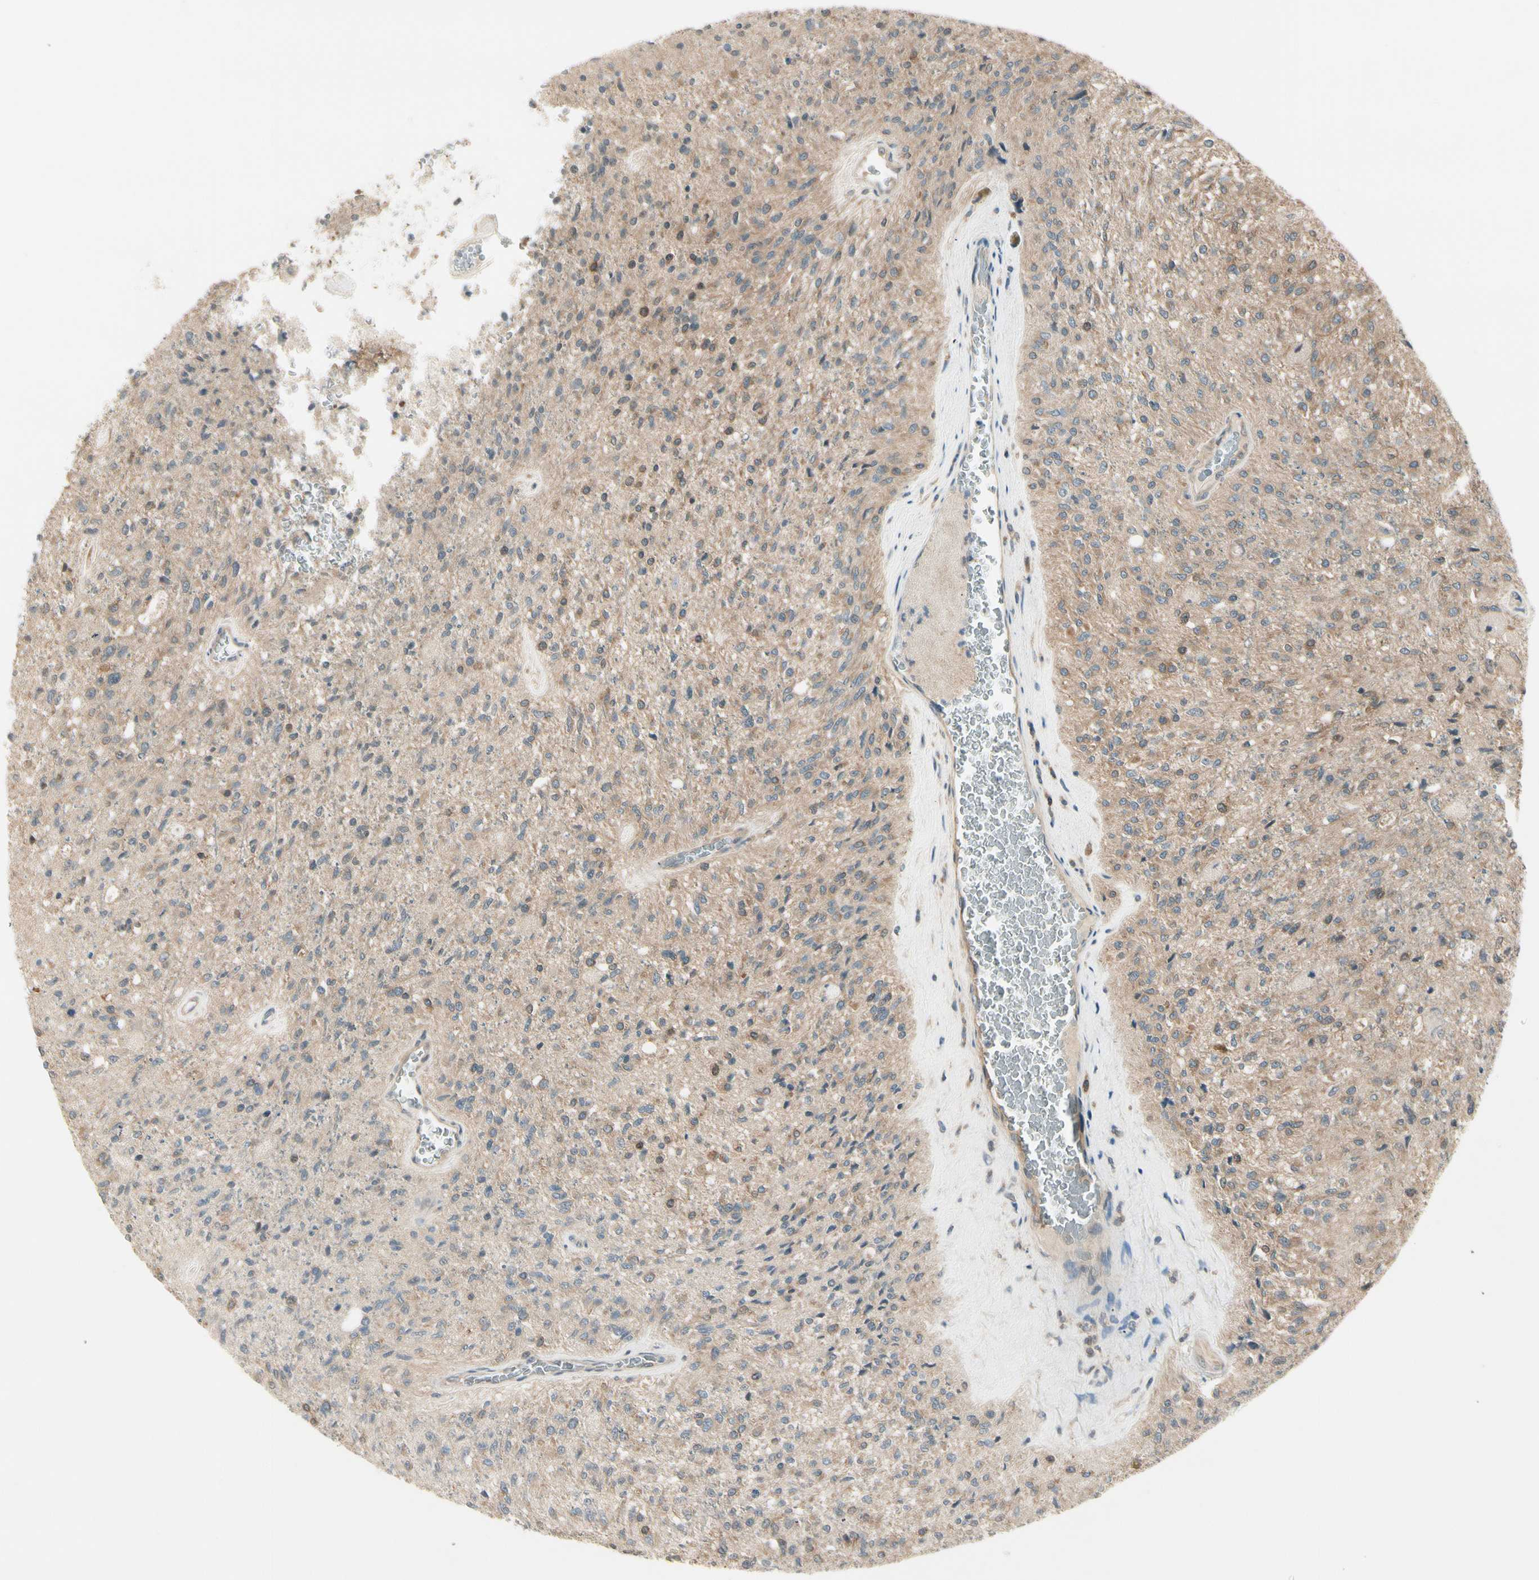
{"staining": {"intensity": "weak", "quantity": "25%-75%", "location": "cytoplasmic/membranous"}, "tissue": "glioma", "cell_type": "Tumor cells", "image_type": "cancer", "snomed": [{"axis": "morphology", "description": "Normal tissue, NOS"}, {"axis": "morphology", "description": "Glioma, malignant, High grade"}, {"axis": "topography", "description": "Cerebral cortex"}], "caption": "Human glioma stained for a protein (brown) exhibits weak cytoplasmic/membranous positive positivity in about 25%-75% of tumor cells.", "gene": "OXSR1", "patient": {"sex": "male", "age": 77}}